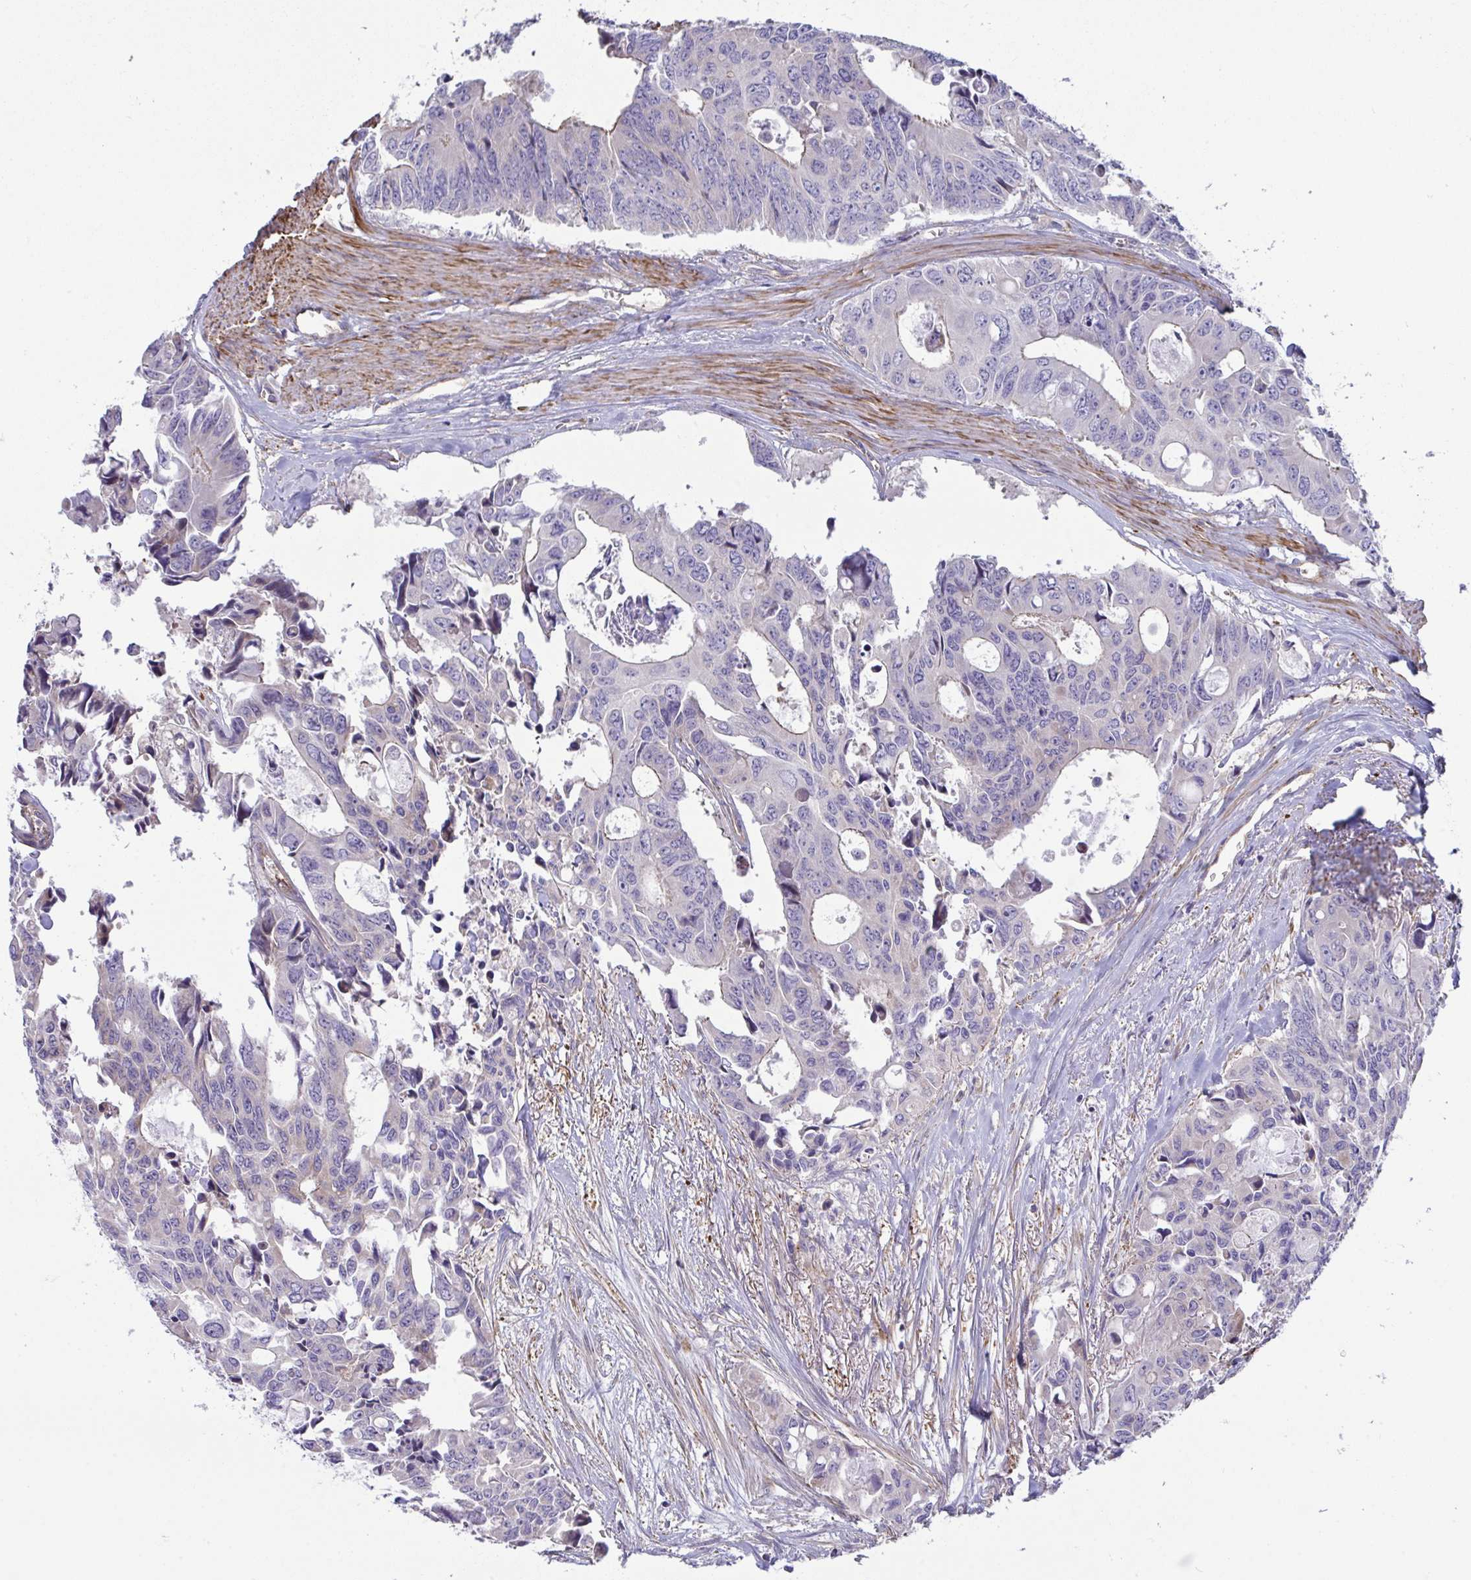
{"staining": {"intensity": "weak", "quantity": "<25%", "location": "cytoplasmic/membranous"}, "tissue": "colorectal cancer", "cell_type": "Tumor cells", "image_type": "cancer", "snomed": [{"axis": "morphology", "description": "Adenocarcinoma, NOS"}, {"axis": "topography", "description": "Rectum"}], "caption": "This is a photomicrograph of immunohistochemistry staining of colorectal cancer, which shows no staining in tumor cells.", "gene": "MYL12A", "patient": {"sex": "male", "age": 76}}